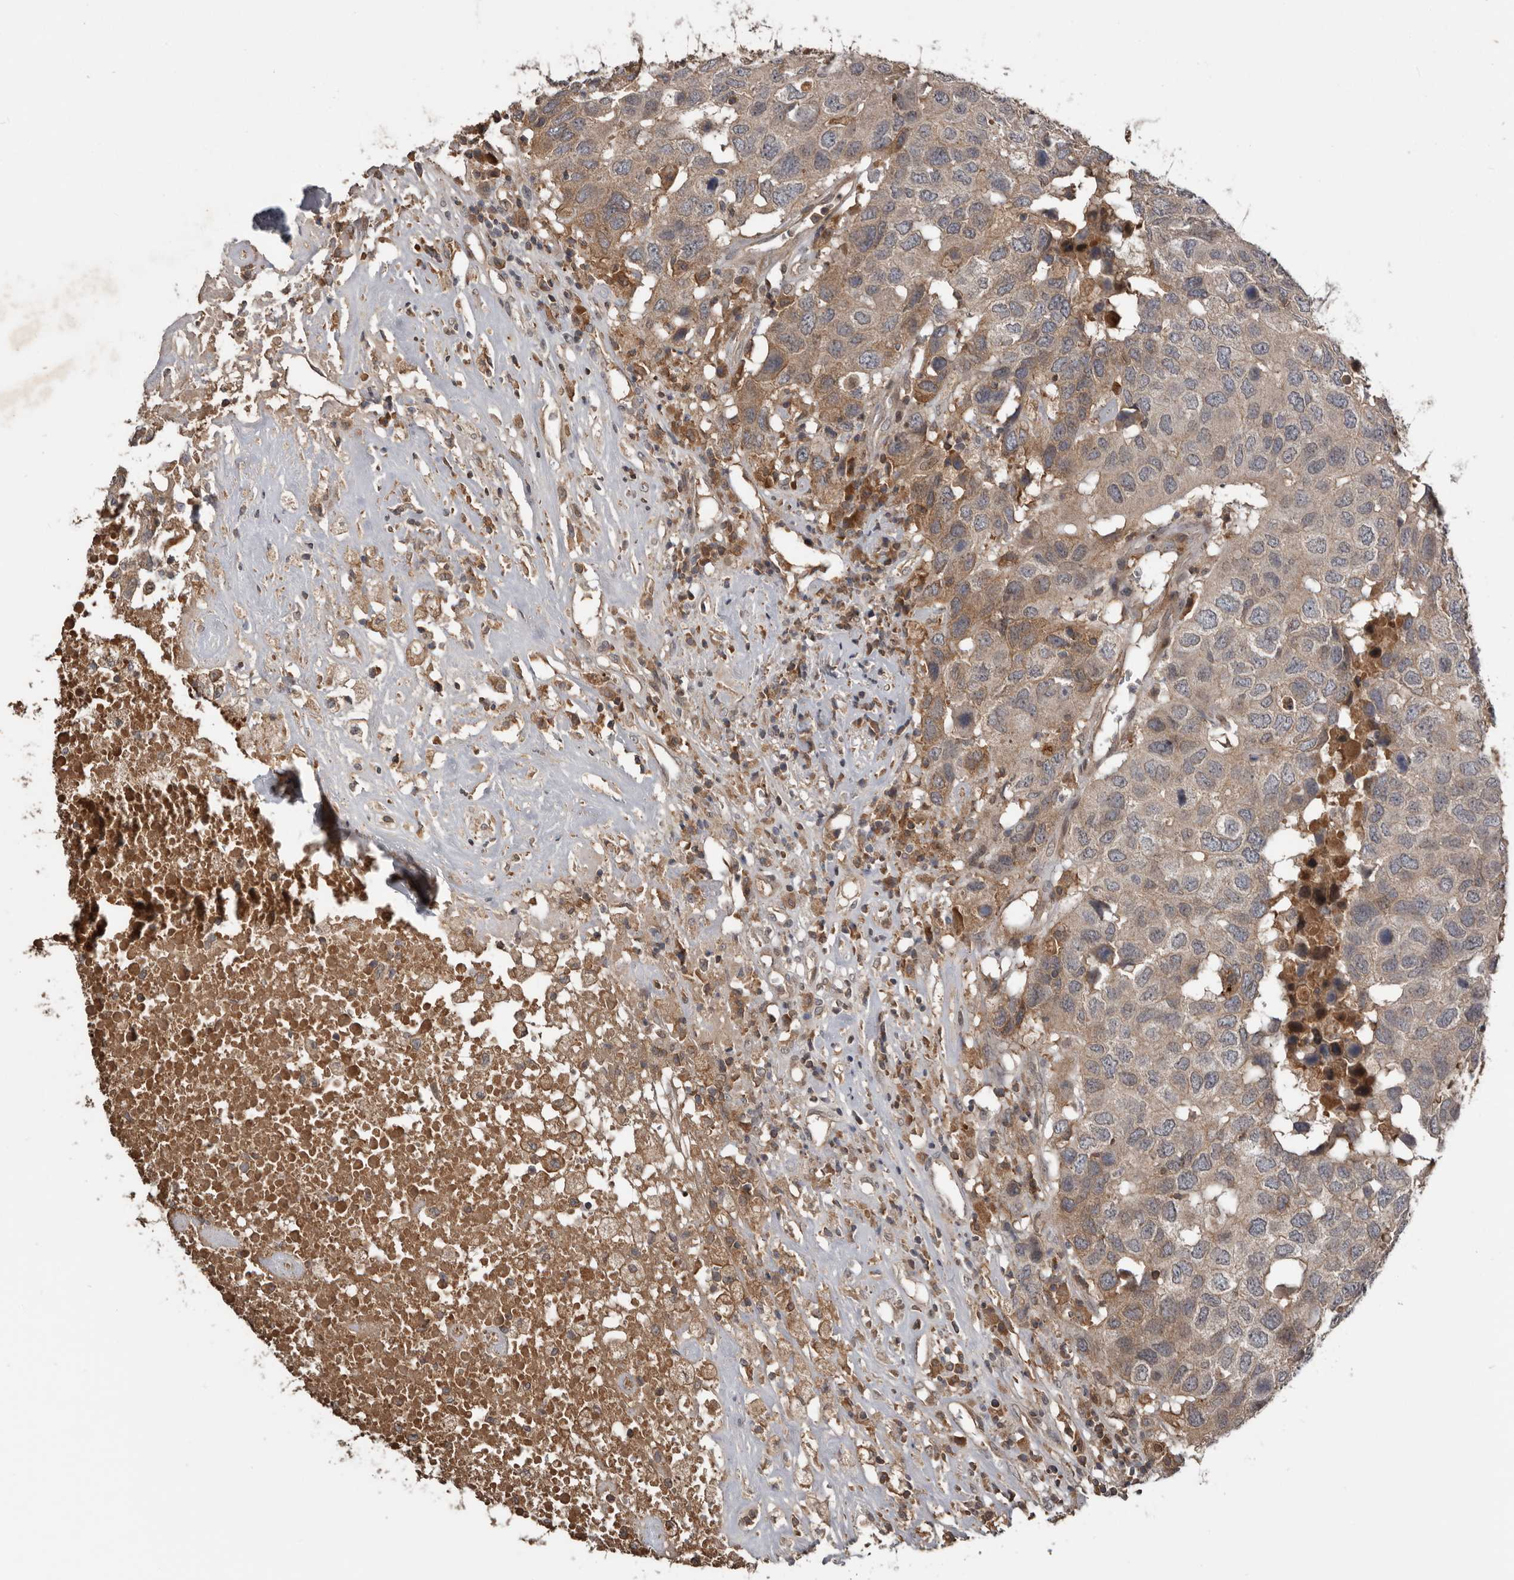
{"staining": {"intensity": "moderate", "quantity": "<25%", "location": "cytoplasmic/membranous"}, "tissue": "head and neck cancer", "cell_type": "Tumor cells", "image_type": "cancer", "snomed": [{"axis": "morphology", "description": "Squamous cell carcinoma, NOS"}, {"axis": "topography", "description": "Head-Neck"}], "caption": "Immunohistochemistry (IHC) histopathology image of neoplastic tissue: head and neck cancer stained using immunohistochemistry (IHC) reveals low levels of moderate protein expression localized specifically in the cytoplasmic/membranous of tumor cells, appearing as a cytoplasmic/membranous brown color.", "gene": "NMUR1", "patient": {"sex": "male", "age": 66}}